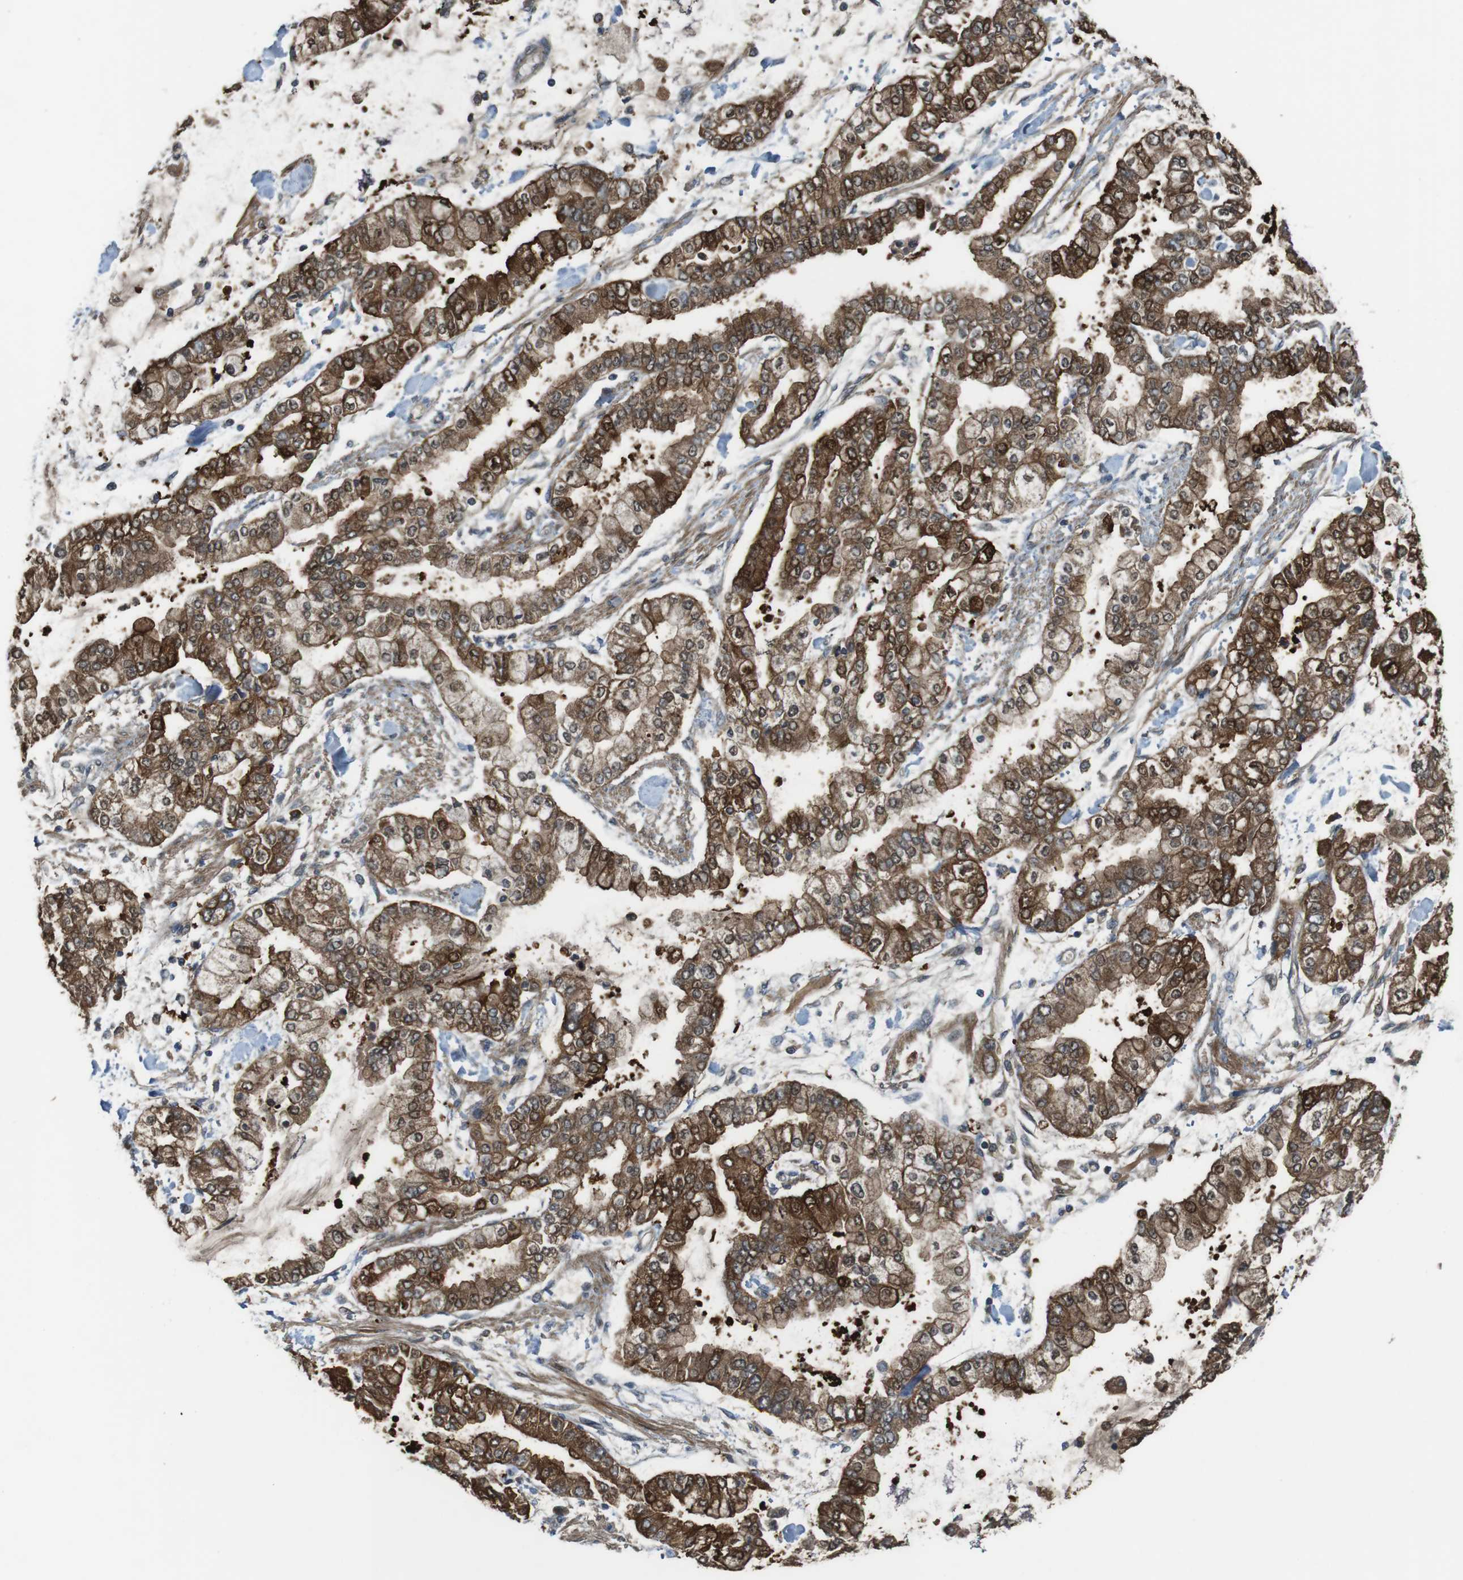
{"staining": {"intensity": "strong", "quantity": ">75%", "location": "cytoplasmic/membranous"}, "tissue": "stomach cancer", "cell_type": "Tumor cells", "image_type": "cancer", "snomed": [{"axis": "morphology", "description": "Normal tissue, NOS"}, {"axis": "morphology", "description": "Adenocarcinoma, NOS"}, {"axis": "topography", "description": "Stomach, upper"}, {"axis": "topography", "description": "Stomach"}], "caption": "This is a photomicrograph of immunohistochemistry staining of stomach cancer (adenocarcinoma), which shows strong expression in the cytoplasmic/membranous of tumor cells.", "gene": "IFFO2", "patient": {"sex": "male", "age": 76}}